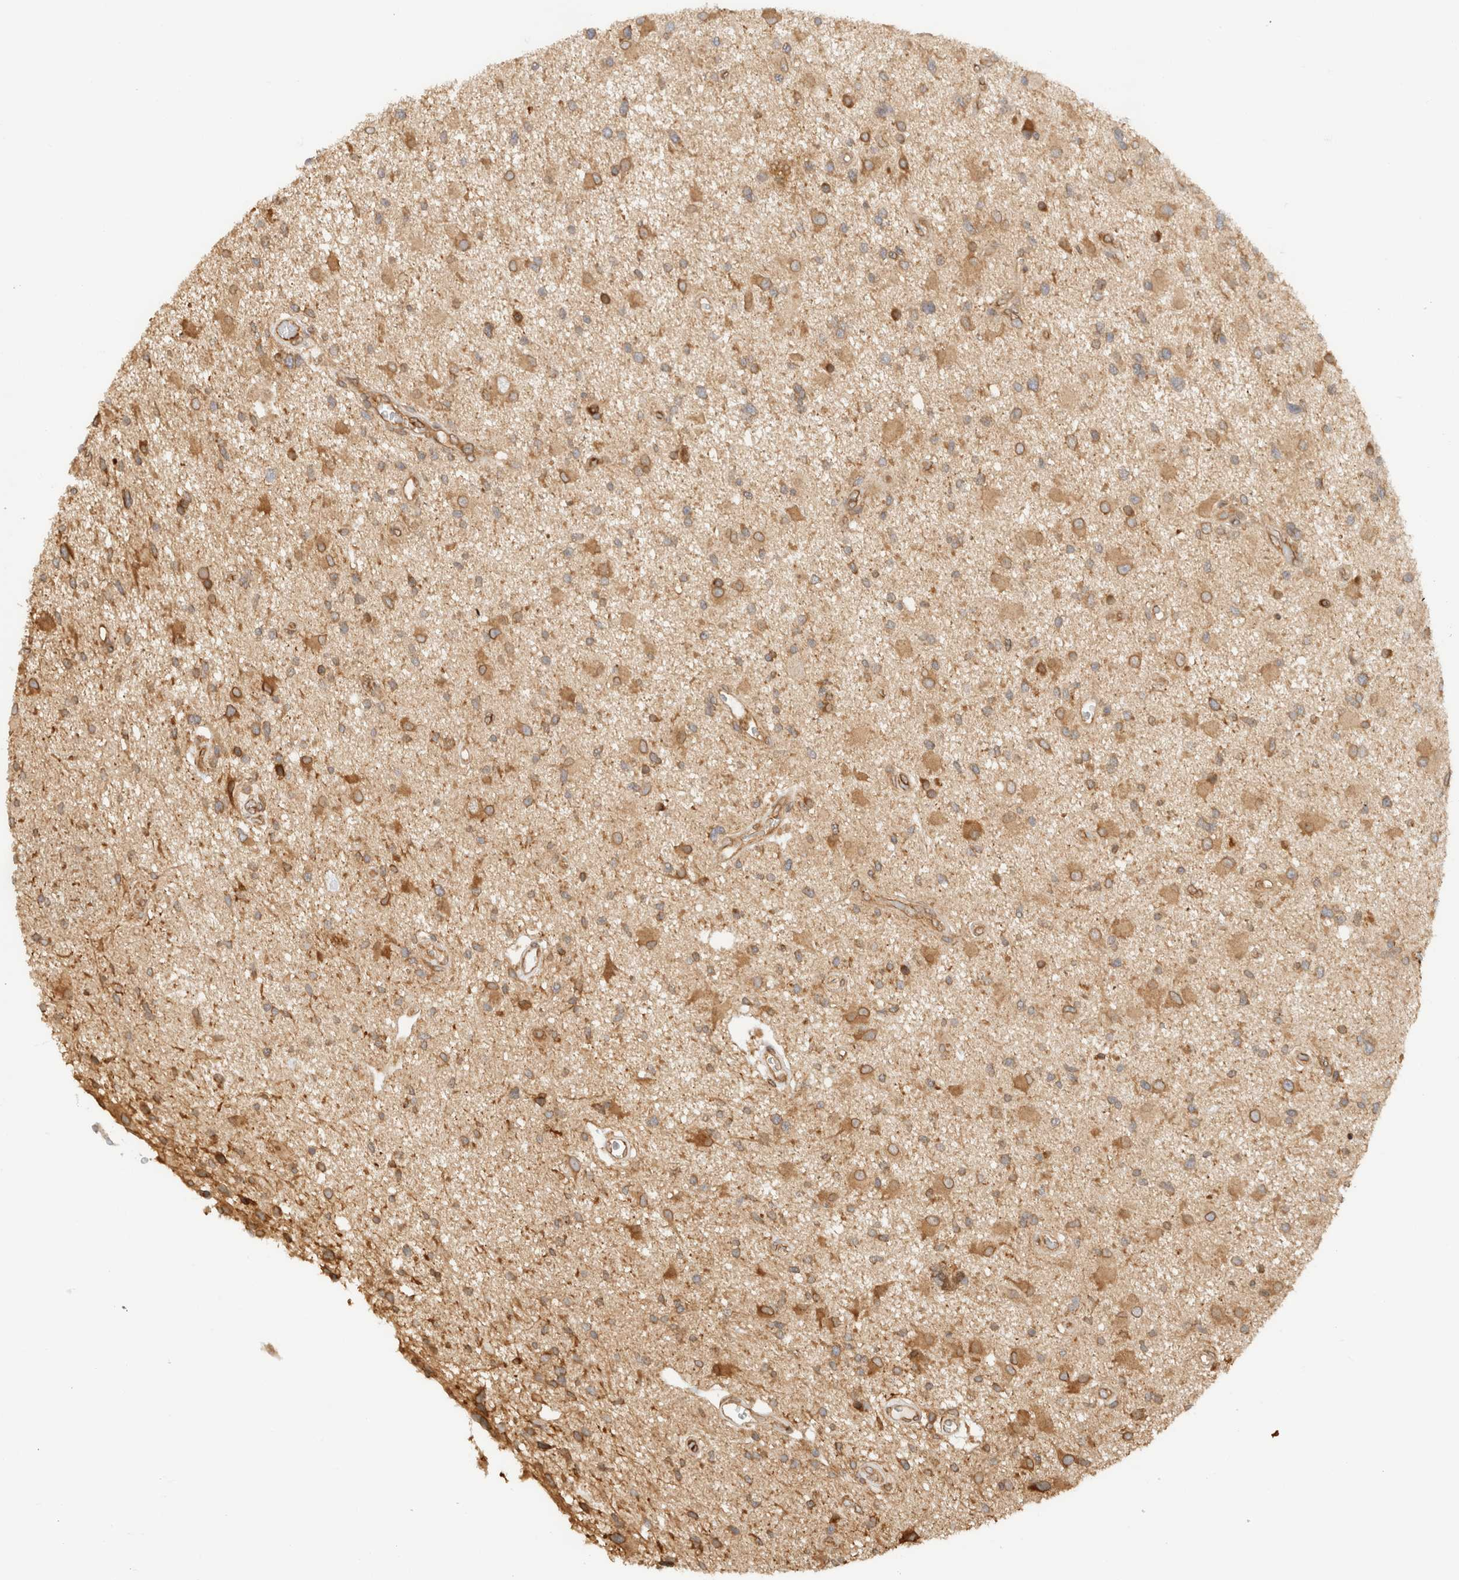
{"staining": {"intensity": "moderate", "quantity": "25%-75%", "location": "cytoplasmic/membranous"}, "tissue": "glioma", "cell_type": "Tumor cells", "image_type": "cancer", "snomed": [{"axis": "morphology", "description": "Glioma, malignant, High grade"}, {"axis": "topography", "description": "Brain"}], "caption": "This is an image of immunohistochemistry (IHC) staining of glioma, which shows moderate expression in the cytoplasmic/membranous of tumor cells.", "gene": "ARFGEF2", "patient": {"sex": "male", "age": 33}}